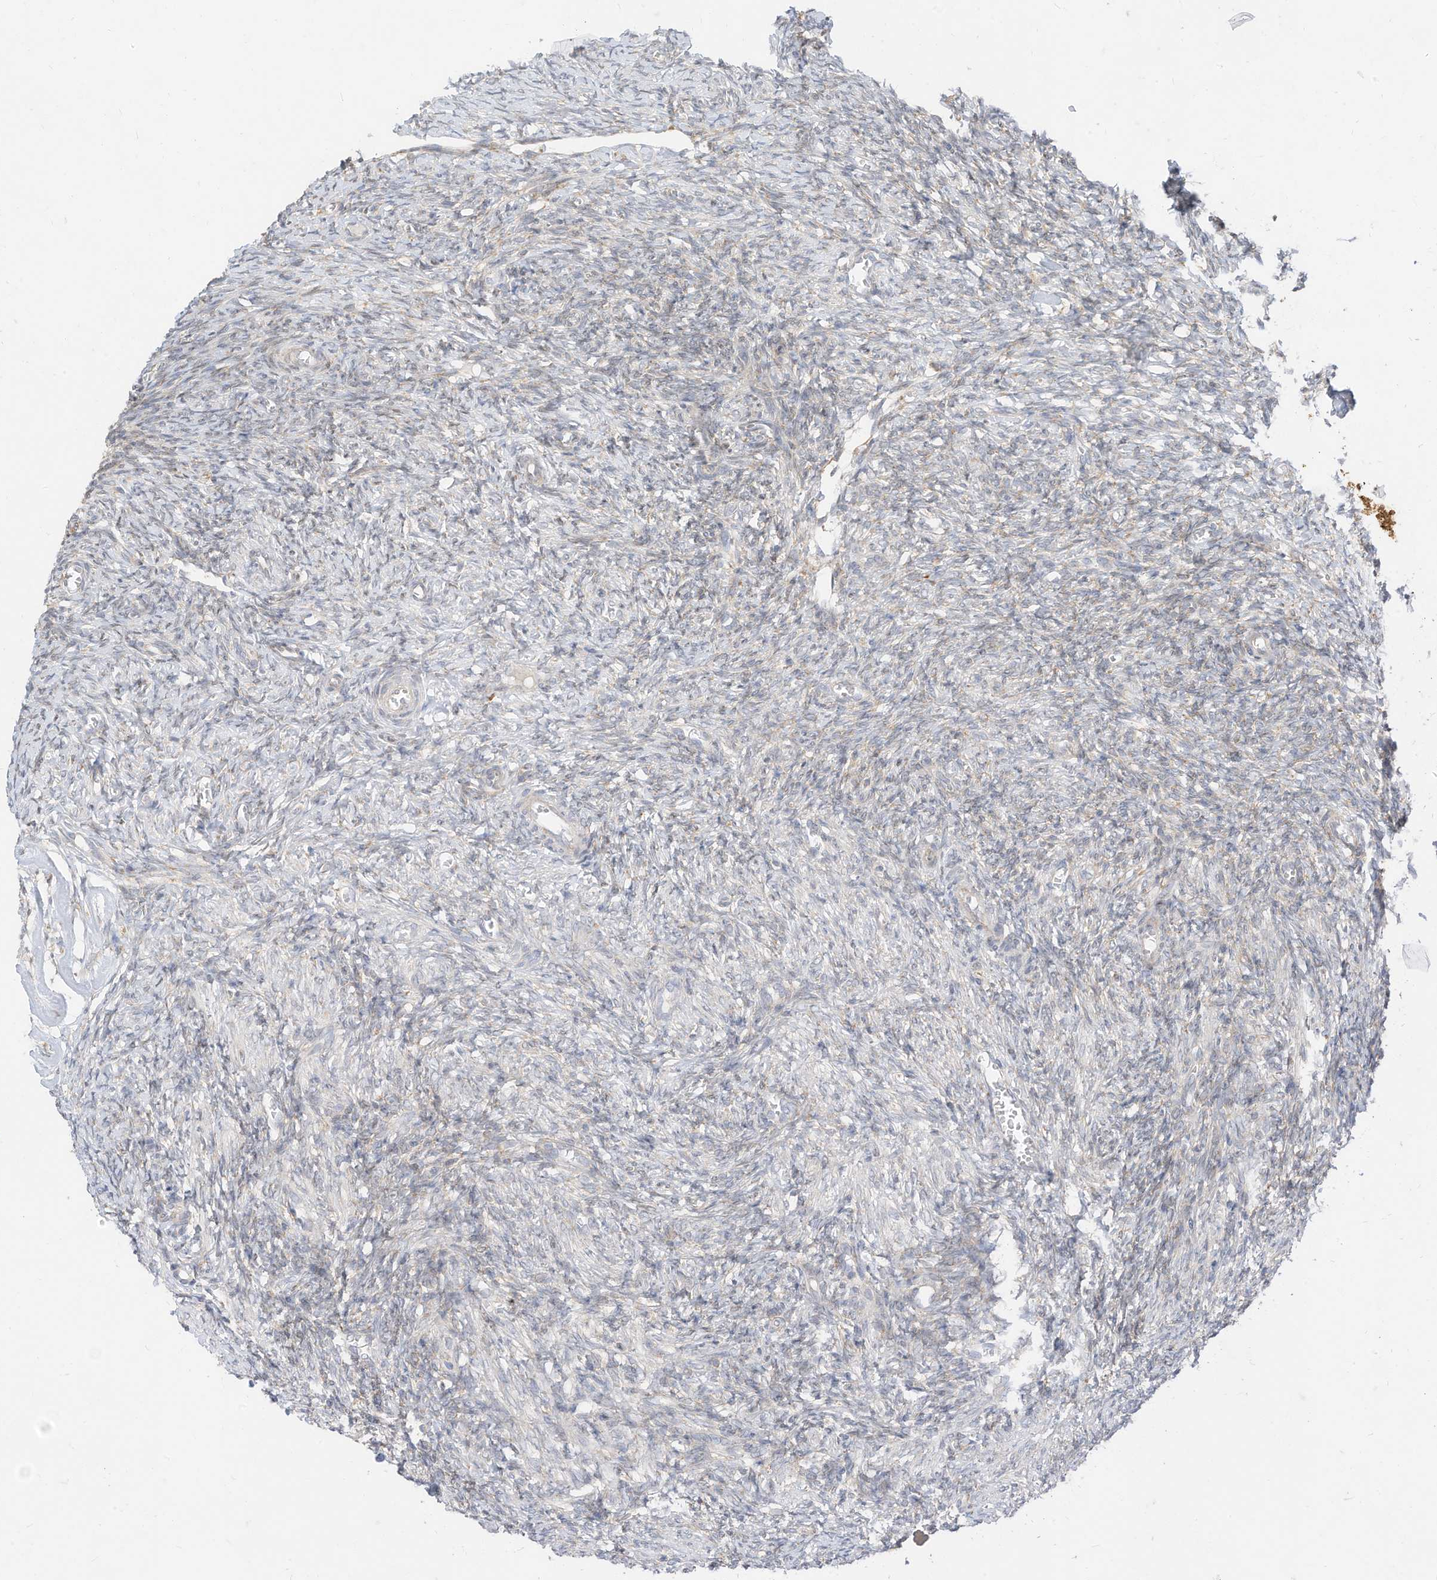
{"staining": {"intensity": "negative", "quantity": "none", "location": "none"}, "tissue": "ovary", "cell_type": "Ovarian stroma cells", "image_type": "normal", "snomed": [{"axis": "morphology", "description": "Normal tissue, NOS"}, {"axis": "topography", "description": "Ovary"}], "caption": "Ovarian stroma cells are negative for brown protein staining in unremarkable ovary. The staining is performed using DAB (3,3'-diaminobenzidine) brown chromogen with nuclei counter-stained in using hematoxylin.", "gene": "STT3A", "patient": {"sex": "female", "age": 27}}